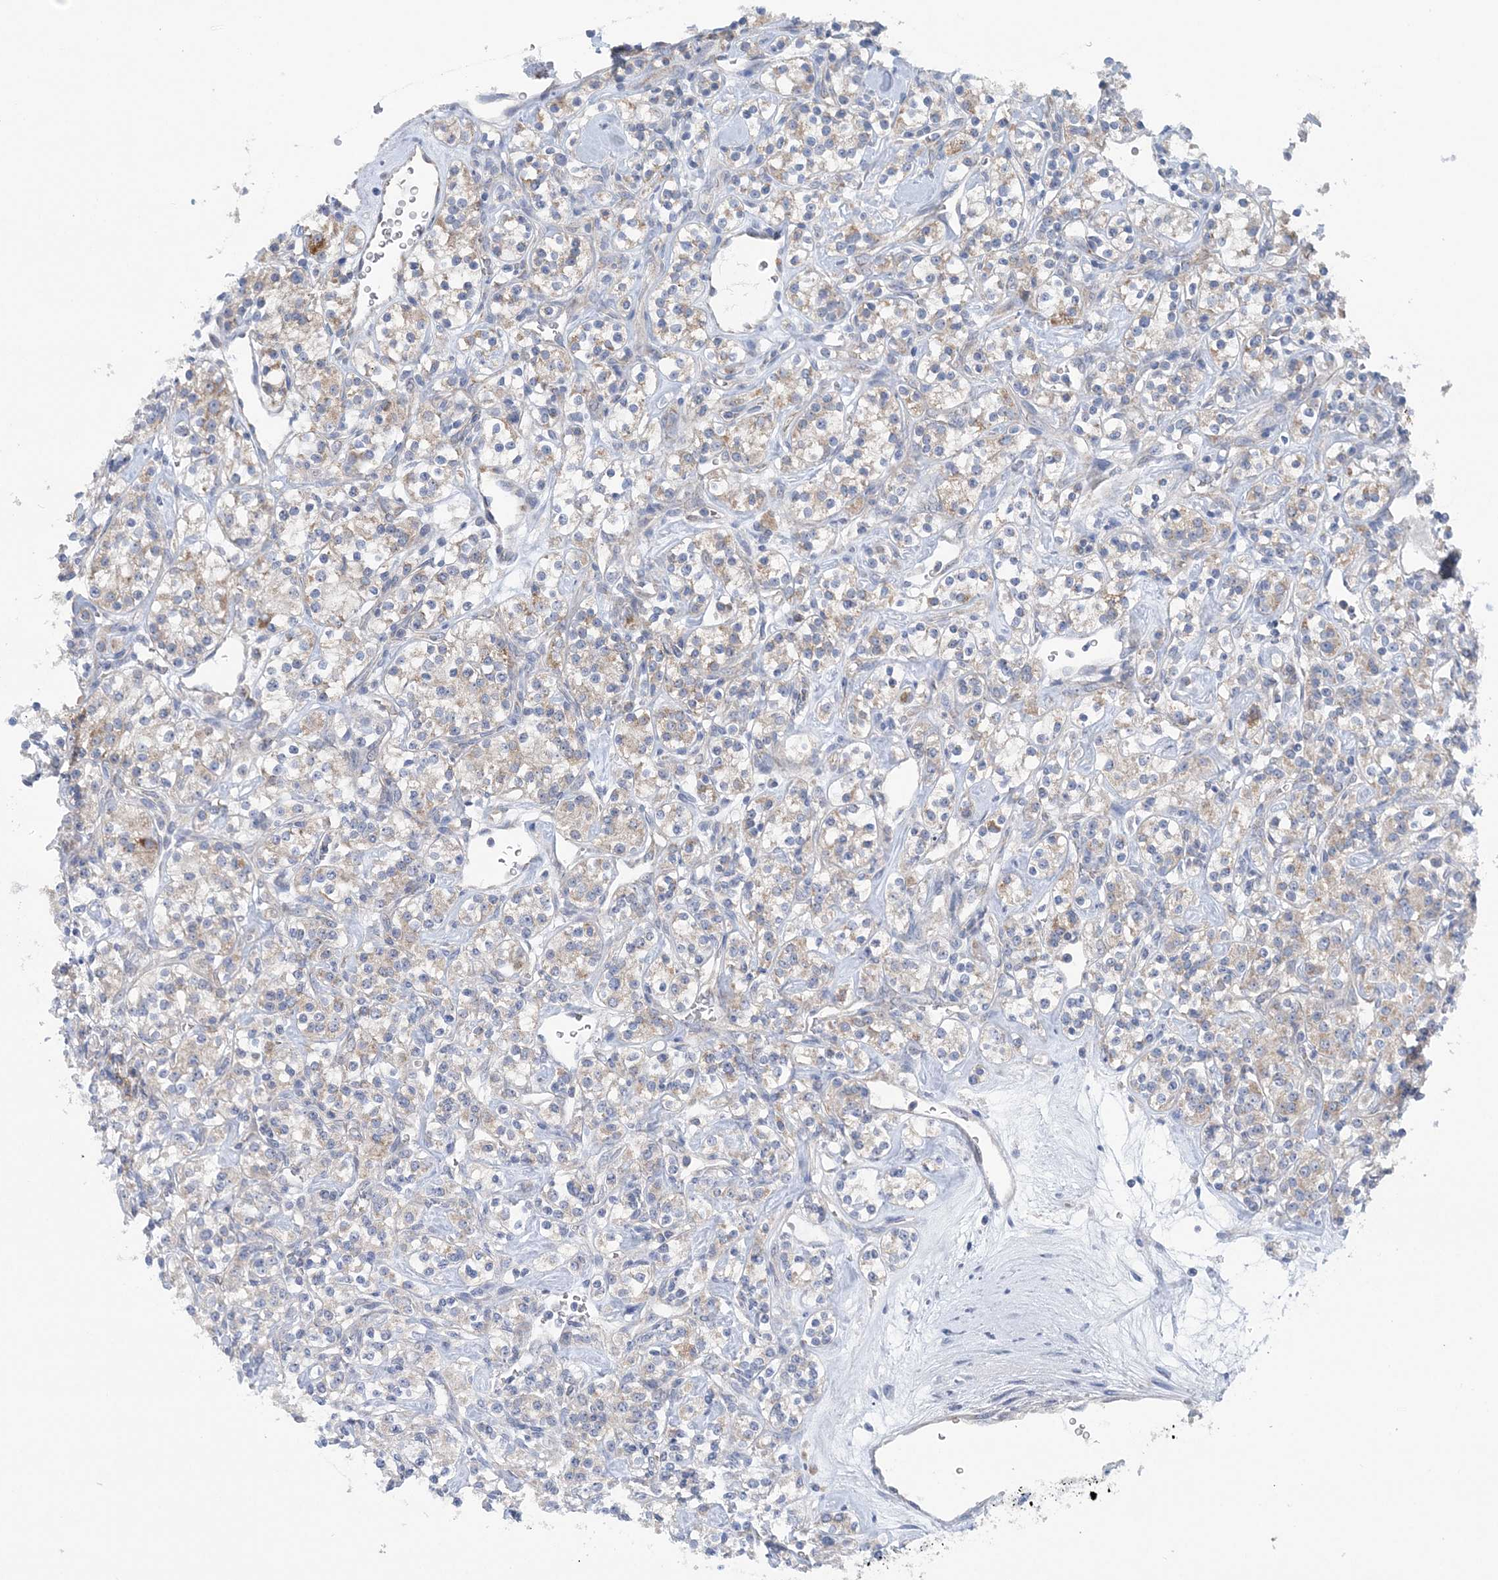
{"staining": {"intensity": "weak", "quantity": "25%-75%", "location": "cytoplasmic/membranous"}, "tissue": "renal cancer", "cell_type": "Tumor cells", "image_type": "cancer", "snomed": [{"axis": "morphology", "description": "Adenocarcinoma, NOS"}, {"axis": "topography", "description": "Kidney"}], "caption": "Approximately 25%-75% of tumor cells in renal cancer (adenocarcinoma) display weak cytoplasmic/membranous protein positivity as visualized by brown immunohistochemical staining.", "gene": "COPE", "patient": {"sex": "male", "age": 77}}